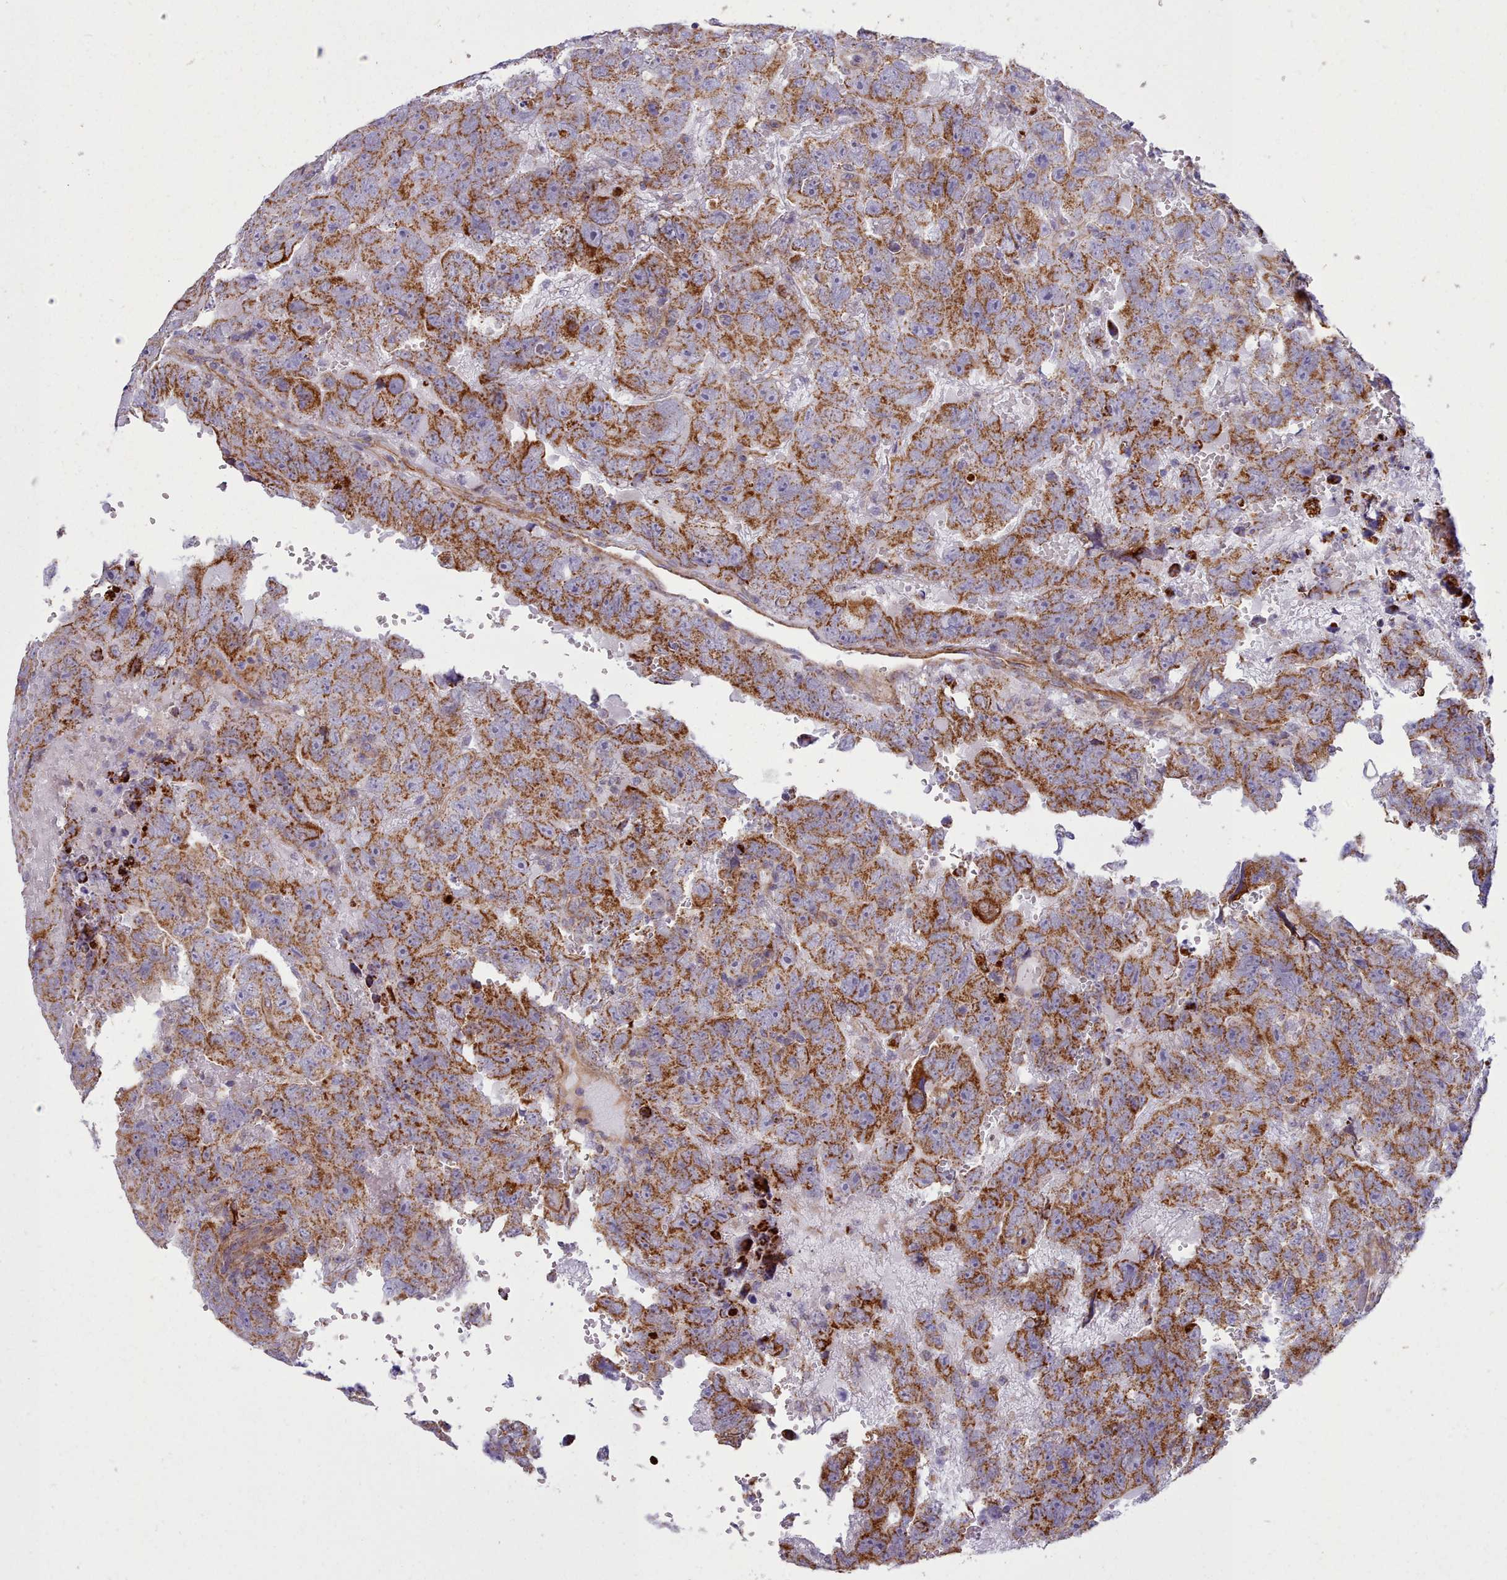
{"staining": {"intensity": "moderate", "quantity": ">75%", "location": "cytoplasmic/membranous"}, "tissue": "testis cancer", "cell_type": "Tumor cells", "image_type": "cancer", "snomed": [{"axis": "morphology", "description": "Carcinoma, Embryonal, NOS"}, {"axis": "topography", "description": "Testis"}], "caption": "Testis cancer tissue demonstrates moderate cytoplasmic/membranous positivity in approximately >75% of tumor cells, visualized by immunohistochemistry.", "gene": "MRPL21", "patient": {"sex": "male", "age": 45}}